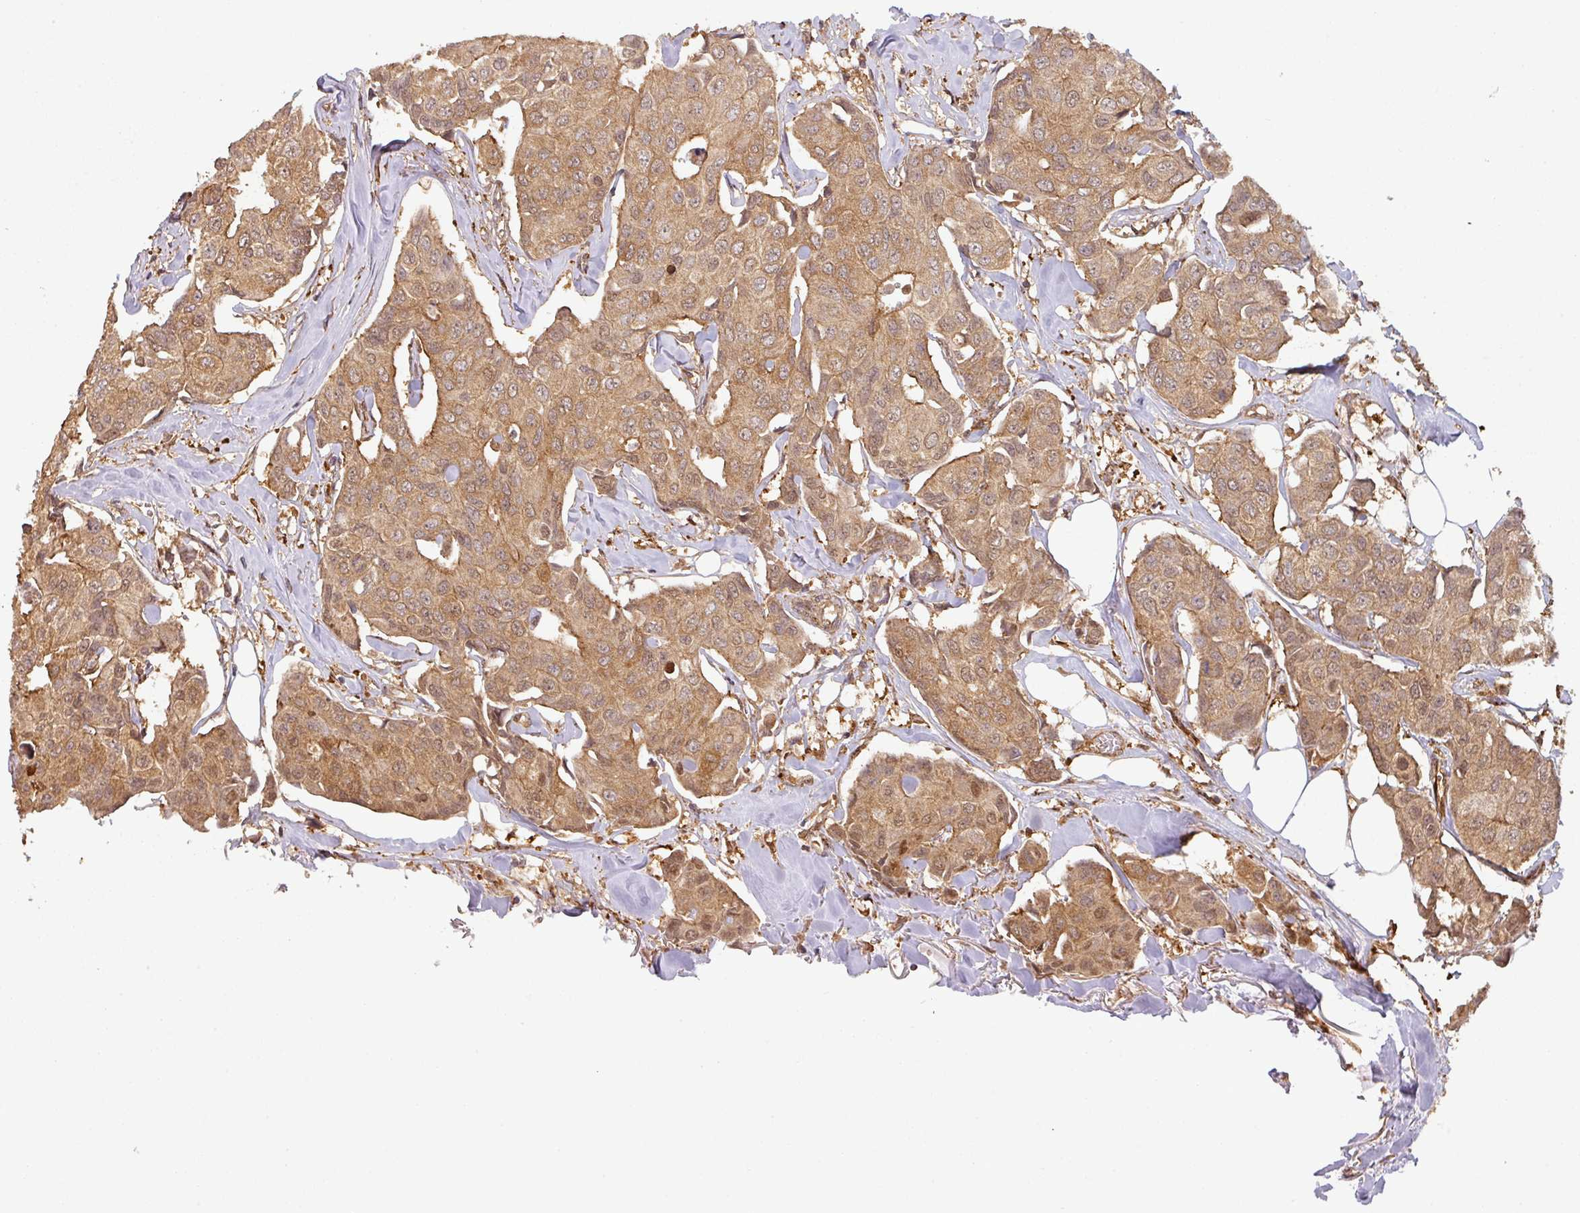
{"staining": {"intensity": "moderate", "quantity": ">75%", "location": "cytoplasmic/membranous,nuclear"}, "tissue": "breast cancer", "cell_type": "Tumor cells", "image_type": "cancer", "snomed": [{"axis": "morphology", "description": "Duct carcinoma"}, {"axis": "topography", "description": "Breast"}], "caption": "An image of infiltrating ductal carcinoma (breast) stained for a protein demonstrates moderate cytoplasmic/membranous and nuclear brown staining in tumor cells.", "gene": "ZNF322", "patient": {"sex": "female", "age": 80}}